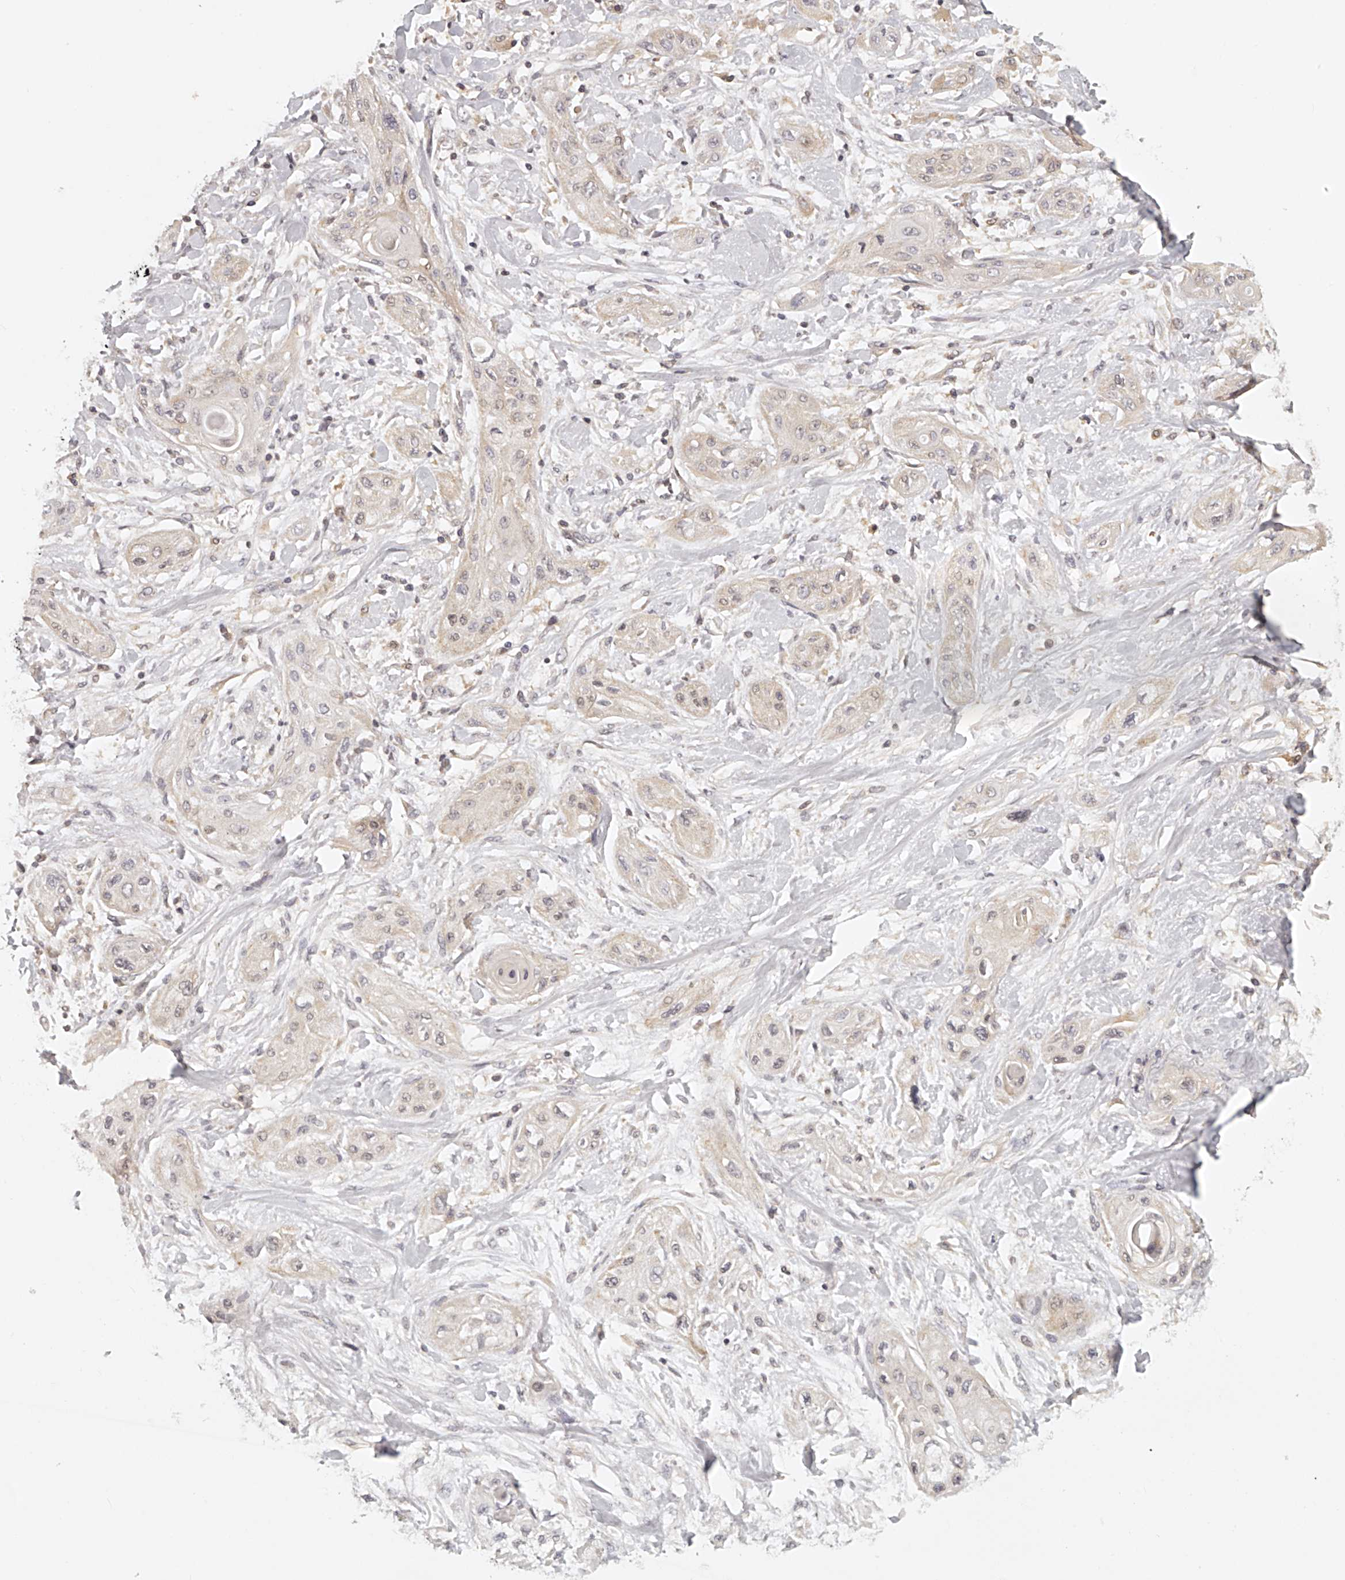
{"staining": {"intensity": "negative", "quantity": "none", "location": "none"}, "tissue": "lung cancer", "cell_type": "Tumor cells", "image_type": "cancer", "snomed": [{"axis": "morphology", "description": "Squamous cell carcinoma, NOS"}, {"axis": "topography", "description": "Lung"}], "caption": "An immunohistochemistry image of squamous cell carcinoma (lung) is shown. There is no staining in tumor cells of squamous cell carcinoma (lung).", "gene": "EIF3I", "patient": {"sex": "female", "age": 47}}